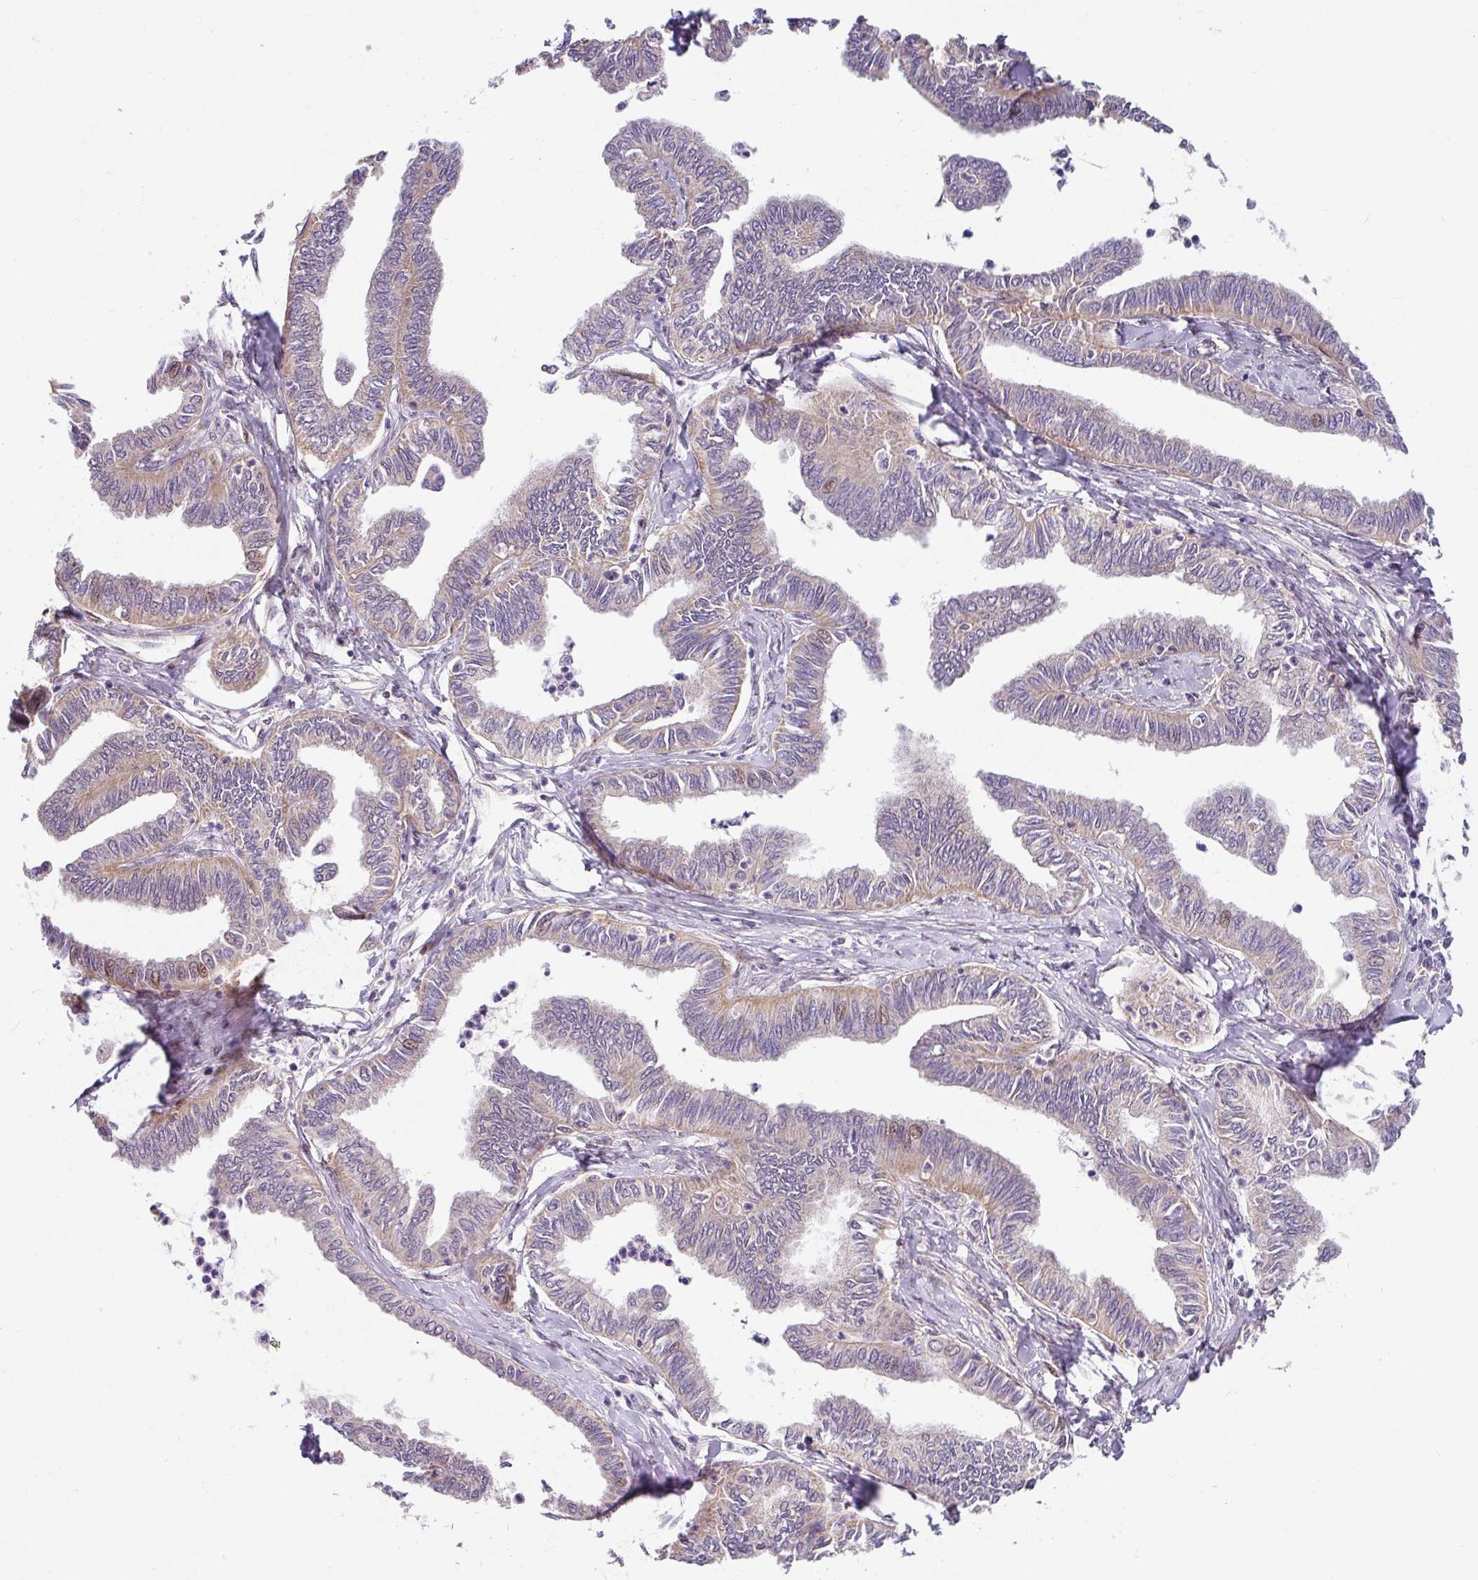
{"staining": {"intensity": "weak", "quantity": "<25%", "location": "cytoplasmic/membranous"}, "tissue": "ovarian cancer", "cell_type": "Tumor cells", "image_type": "cancer", "snomed": [{"axis": "morphology", "description": "Carcinoma, endometroid"}, {"axis": "topography", "description": "Ovary"}], "caption": "Immunohistochemistry (IHC) micrograph of neoplastic tissue: endometroid carcinoma (ovarian) stained with DAB demonstrates no significant protein staining in tumor cells.", "gene": "SARS2", "patient": {"sex": "female", "age": 70}}